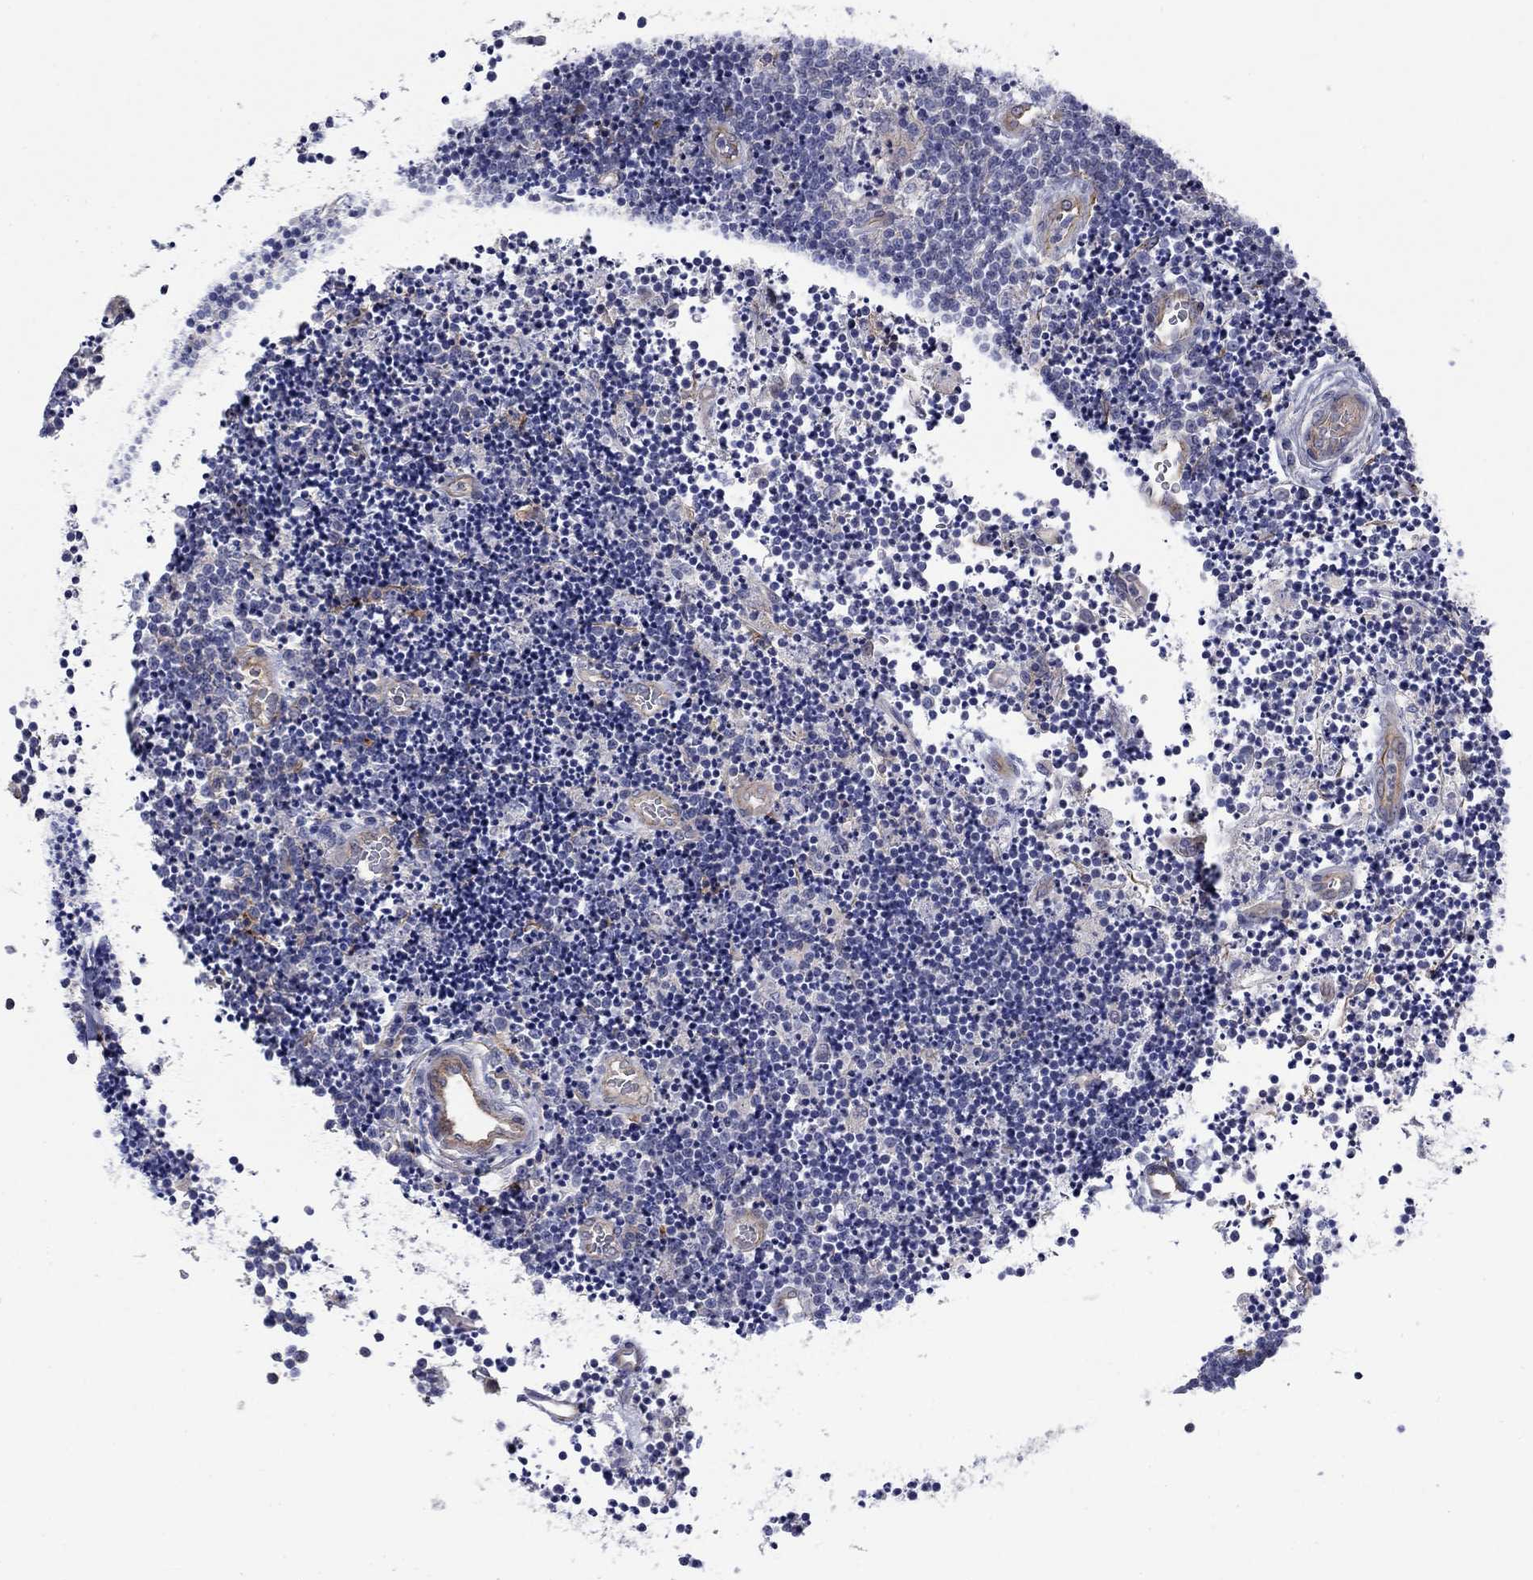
{"staining": {"intensity": "negative", "quantity": "none", "location": "none"}, "tissue": "lymphoma", "cell_type": "Tumor cells", "image_type": "cancer", "snomed": [{"axis": "morphology", "description": "Malignant lymphoma, non-Hodgkin's type, Low grade"}, {"axis": "topography", "description": "Brain"}], "caption": "A photomicrograph of human lymphoma is negative for staining in tumor cells. (DAB immunohistochemistry (IHC) visualized using brightfield microscopy, high magnification).", "gene": "SLC1A1", "patient": {"sex": "female", "age": 66}}